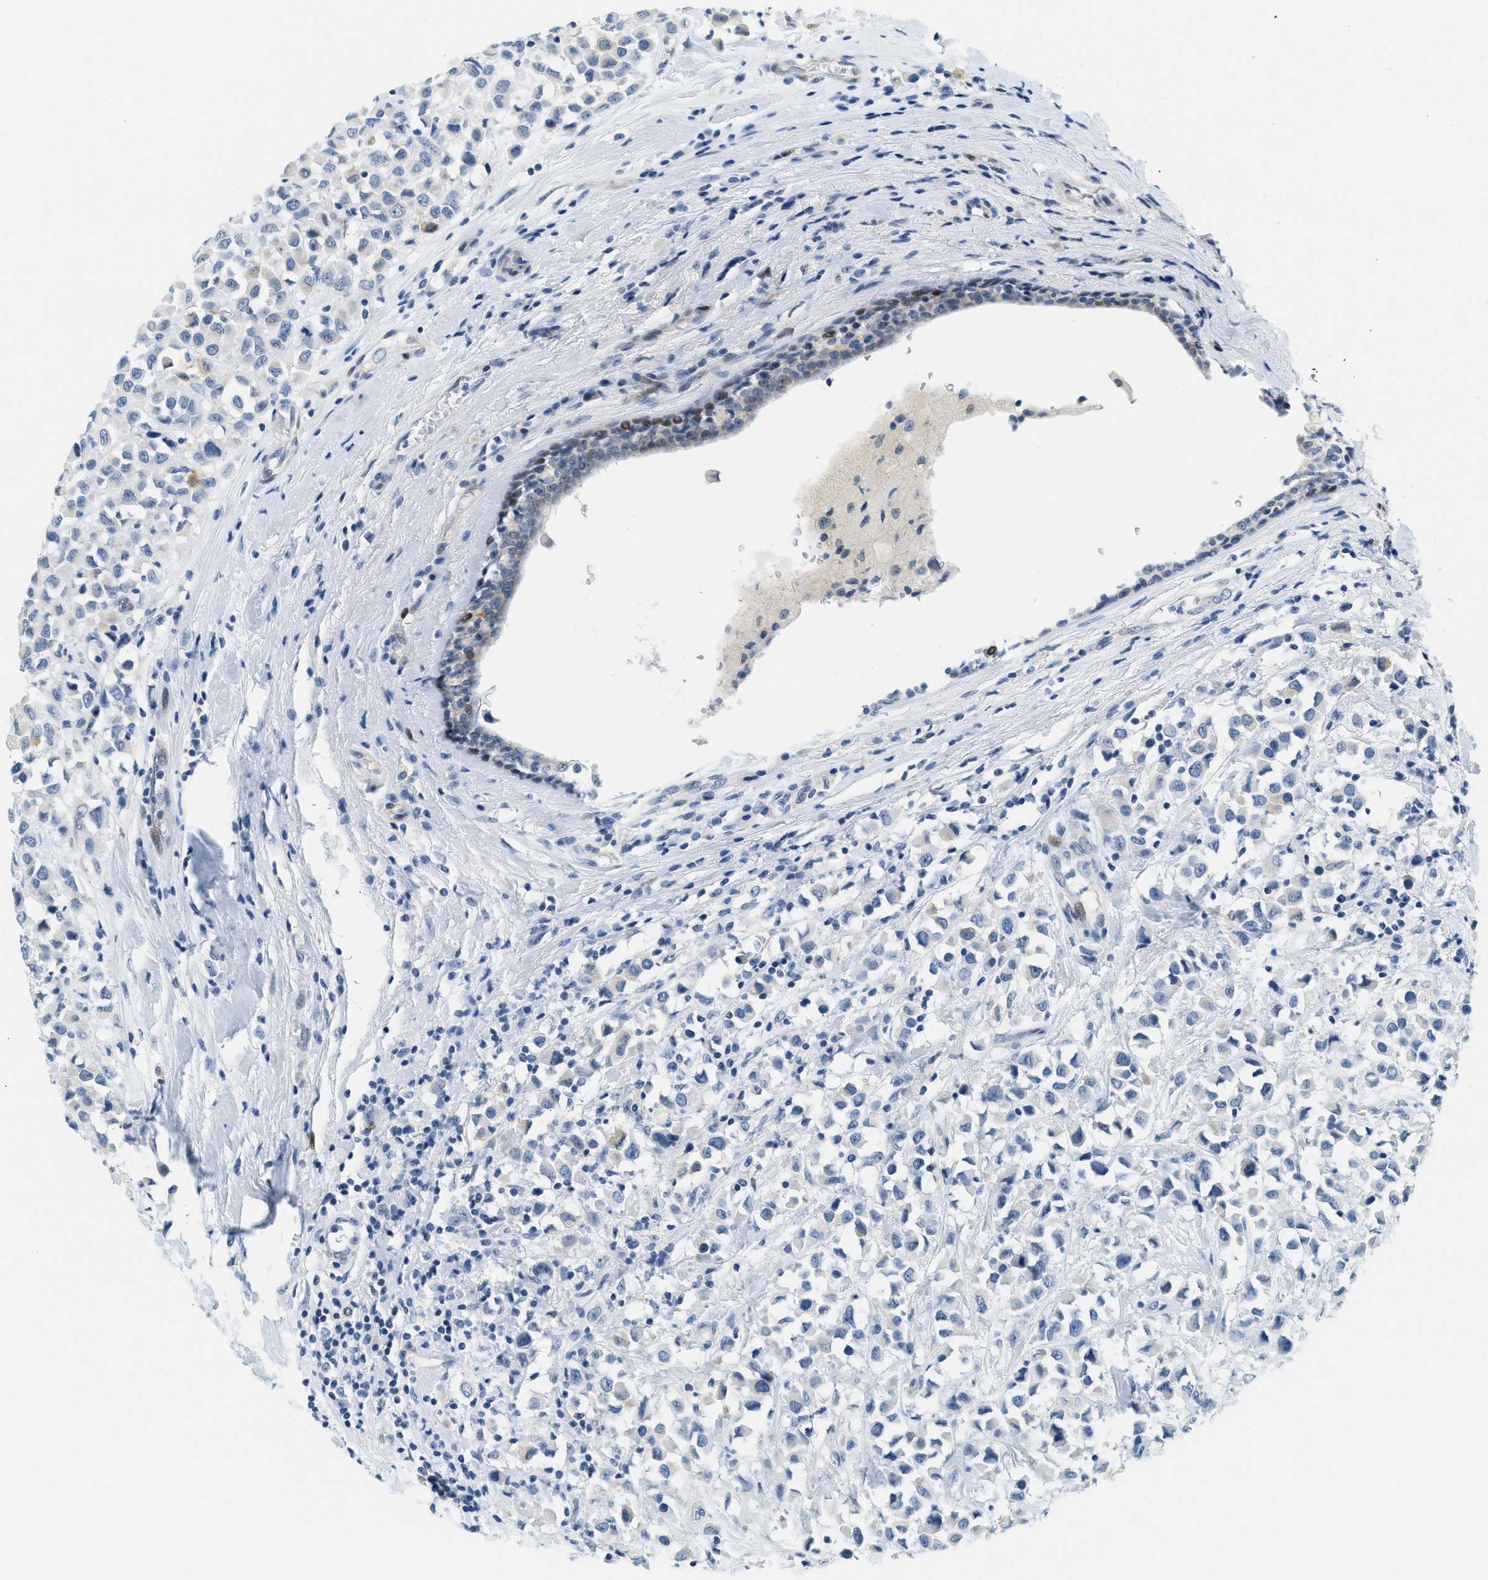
{"staining": {"intensity": "negative", "quantity": "none", "location": "none"}, "tissue": "breast cancer", "cell_type": "Tumor cells", "image_type": "cancer", "snomed": [{"axis": "morphology", "description": "Duct carcinoma"}, {"axis": "topography", "description": "Breast"}], "caption": "Immunohistochemistry (IHC) of human breast cancer (intraductal carcinoma) displays no expression in tumor cells.", "gene": "CYP4X1", "patient": {"sex": "female", "age": 61}}